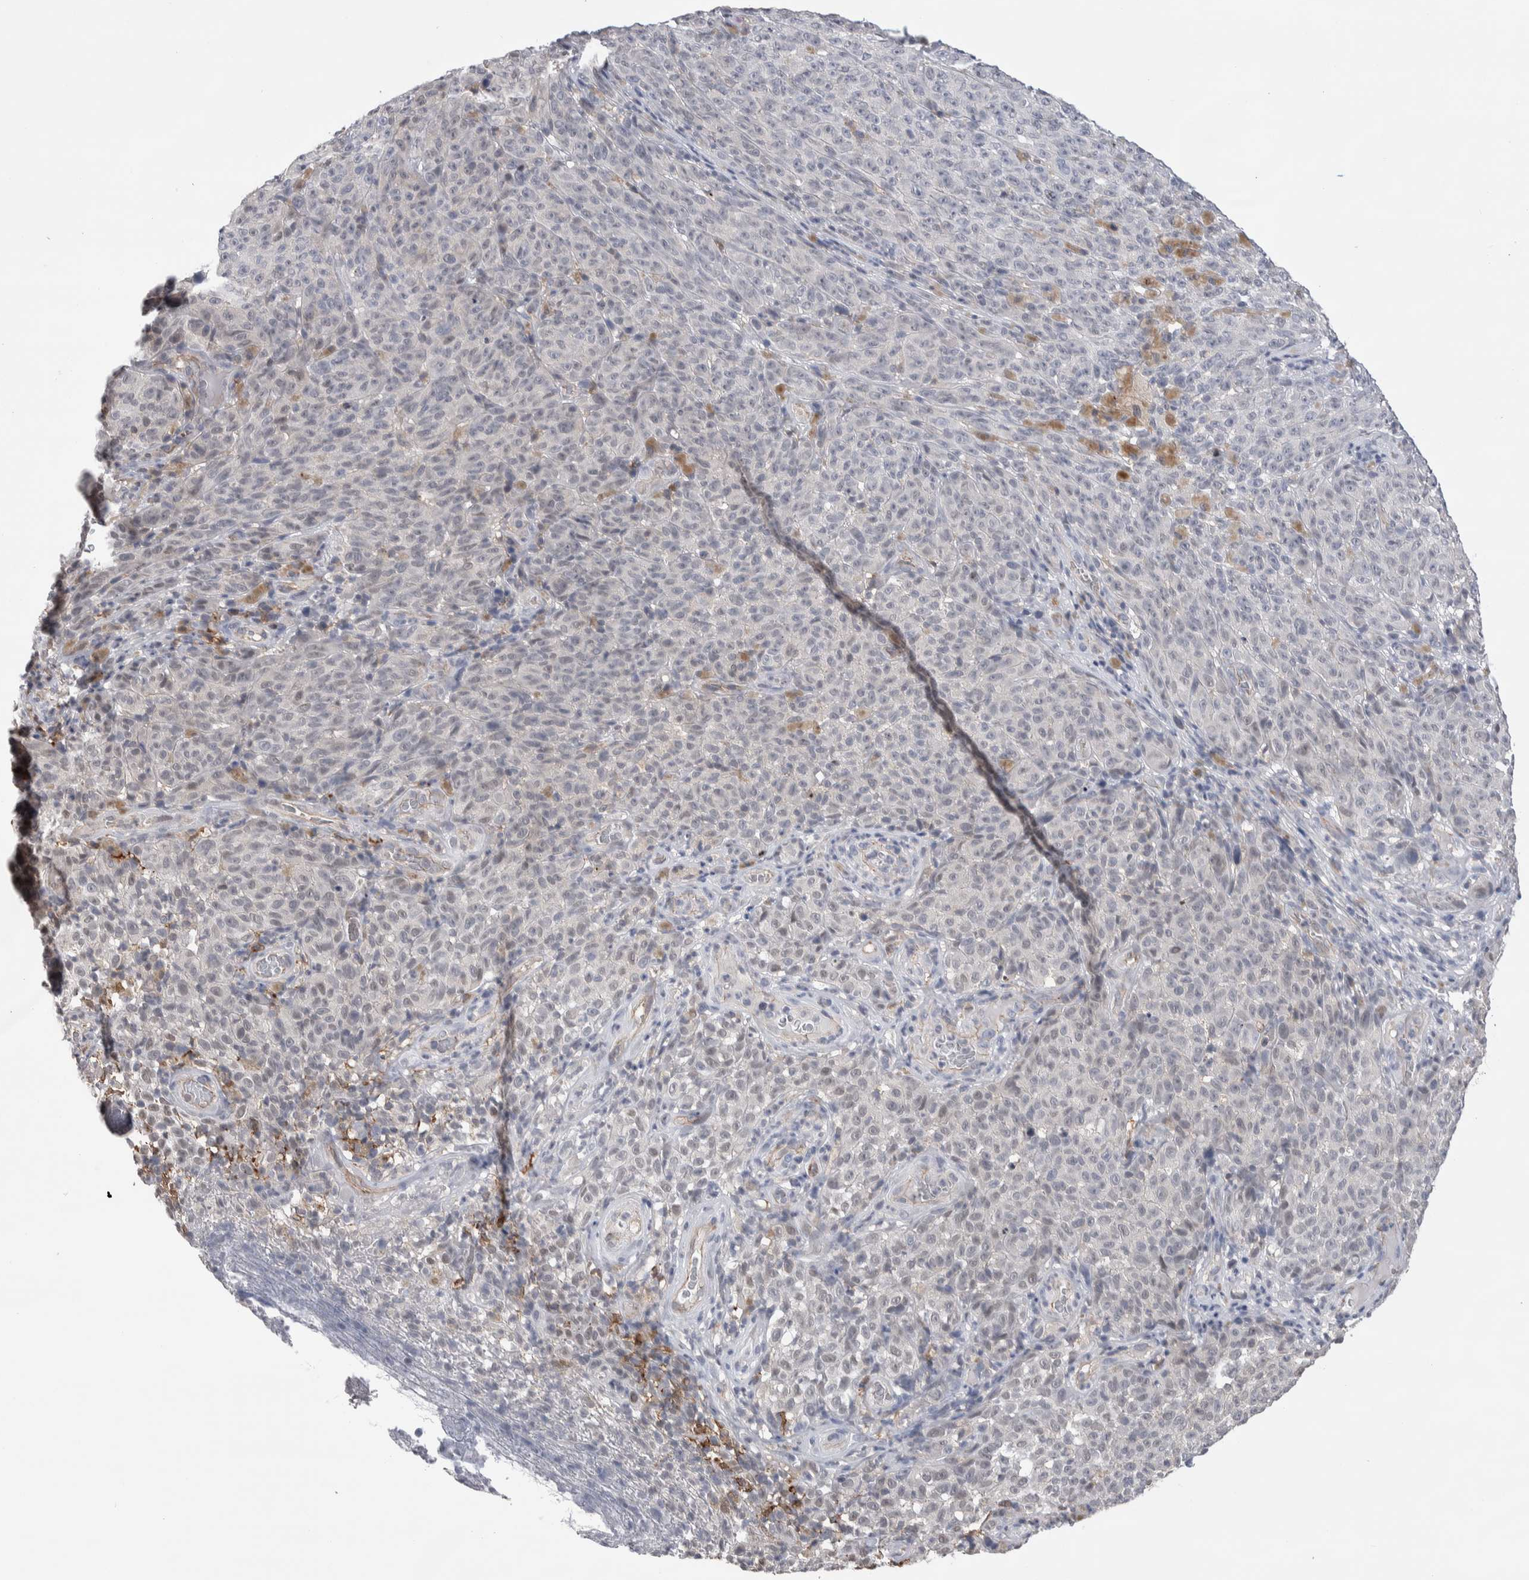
{"staining": {"intensity": "negative", "quantity": "none", "location": "none"}, "tissue": "melanoma", "cell_type": "Tumor cells", "image_type": "cancer", "snomed": [{"axis": "morphology", "description": "Malignant melanoma, NOS"}, {"axis": "topography", "description": "Skin"}], "caption": "Immunohistochemical staining of human melanoma demonstrates no significant staining in tumor cells. (Immunohistochemistry (ihc), brightfield microscopy, high magnification).", "gene": "ZBTB49", "patient": {"sex": "female", "age": 82}}